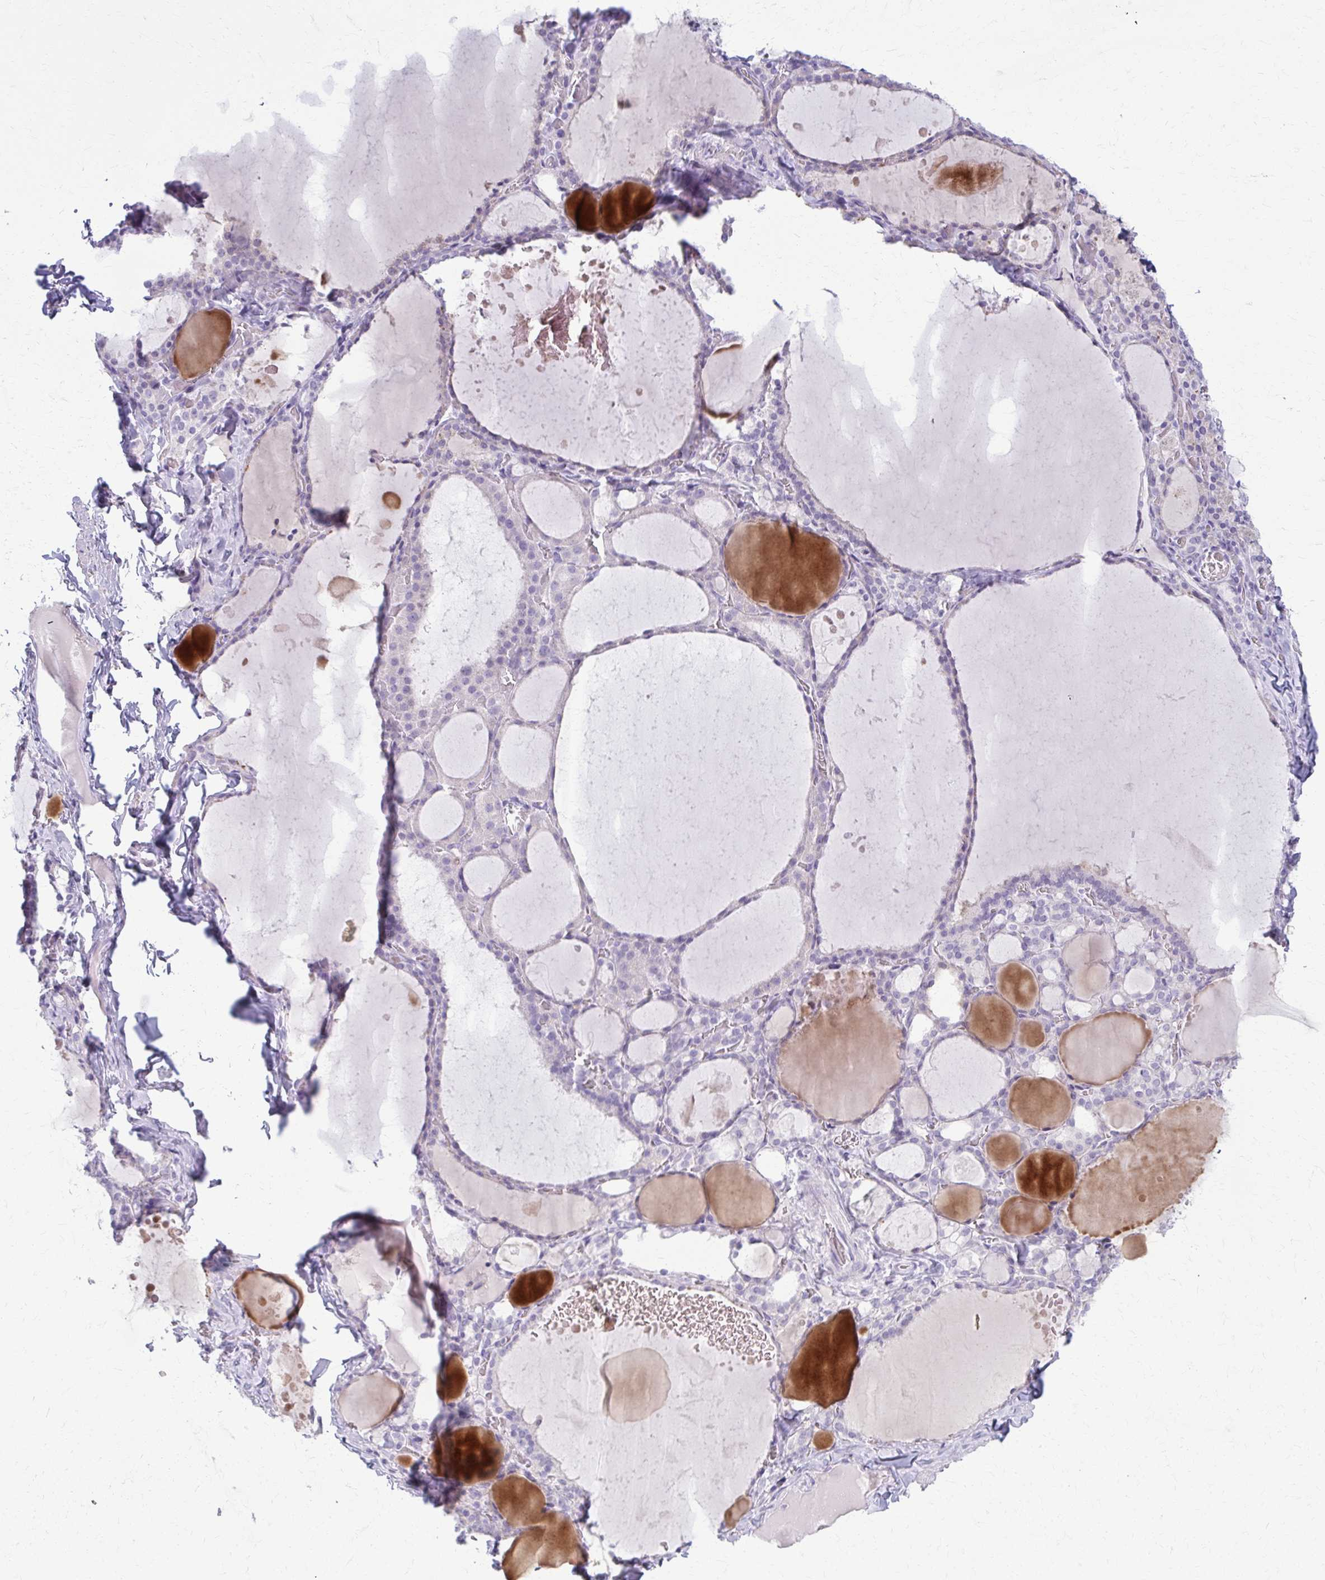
{"staining": {"intensity": "negative", "quantity": "none", "location": "none"}, "tissue": "thyroid gland", "cell_type": "Glandular cells", "image_type": "normal", "snomed": [{"axis": "morphology", "description": "Normal tissue, NOS"}, {"axis": "topography", "description": "Thyroid gland"}], "caption": "Micrograph shows no protein expression in glandular cells of benign thyroid gland. Brightfield microscopy of immunohistochemistry stained with DAB (3,3'-diaminobenzidine) (brown) and hematoxylin (blue), captured at high magnification.", "gene": "ENSG00000275249", "patient": {"sex": "male", "age": 56}}